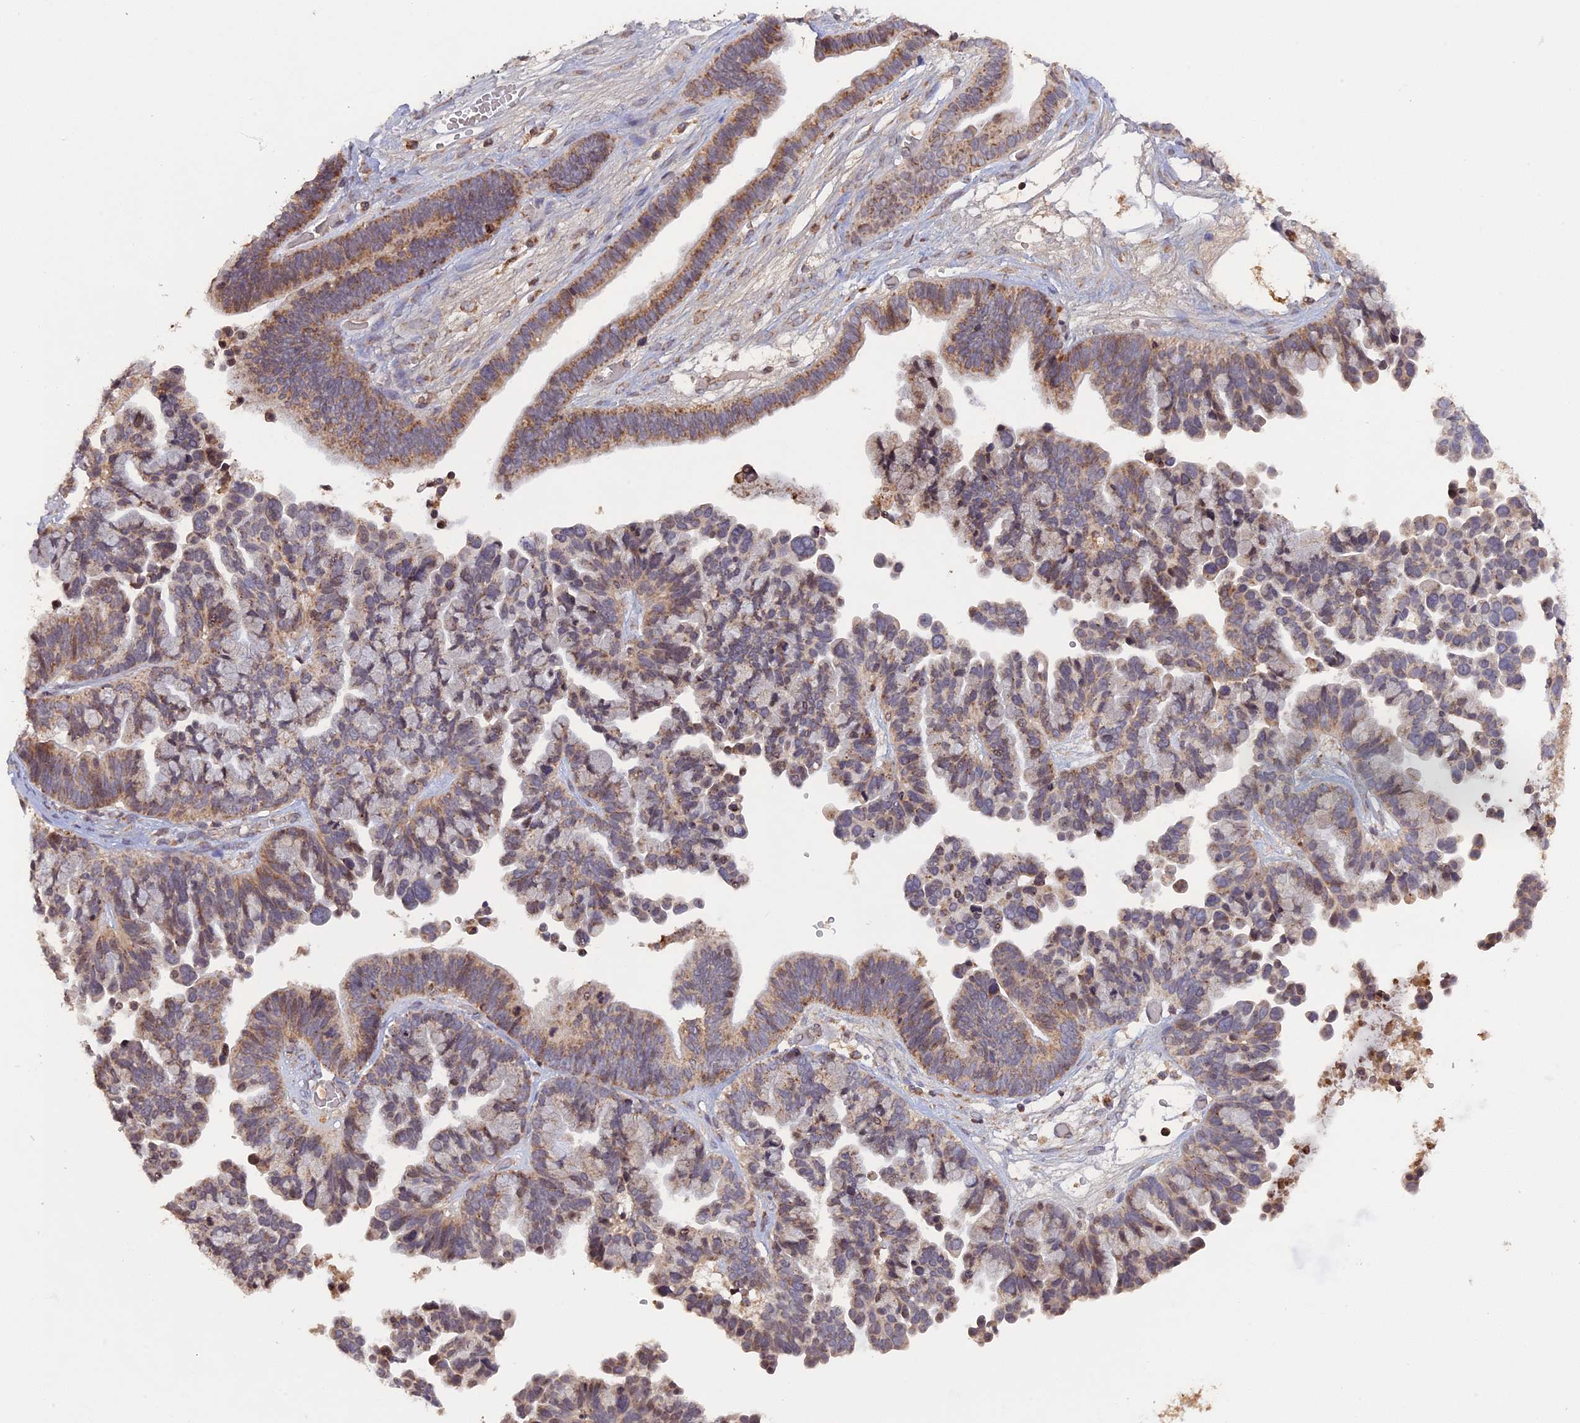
{"staining": {"intensity": "weak", "quantity": "25%-75%", "location": "cytoplasmic/membranous"}, "tissue": "ovarian cancer", "cell_type": "Tumor cells", "image_type": "cancer", "snomed": [{"axis": "morphology", "description": "Cystadenocarcinoma, serous, NOS"}, {"axis": "topography", "description": "Ovary"}], "caption": "The micrograph reveals a brown stain indicating the presence of a protein in the cytoplasmic/membranous of tumor cells in ovarian cancer (serous cystadenocarcinoma).", "gene": "MPV17L", "patient": {"sex": "female", "age": 56}}